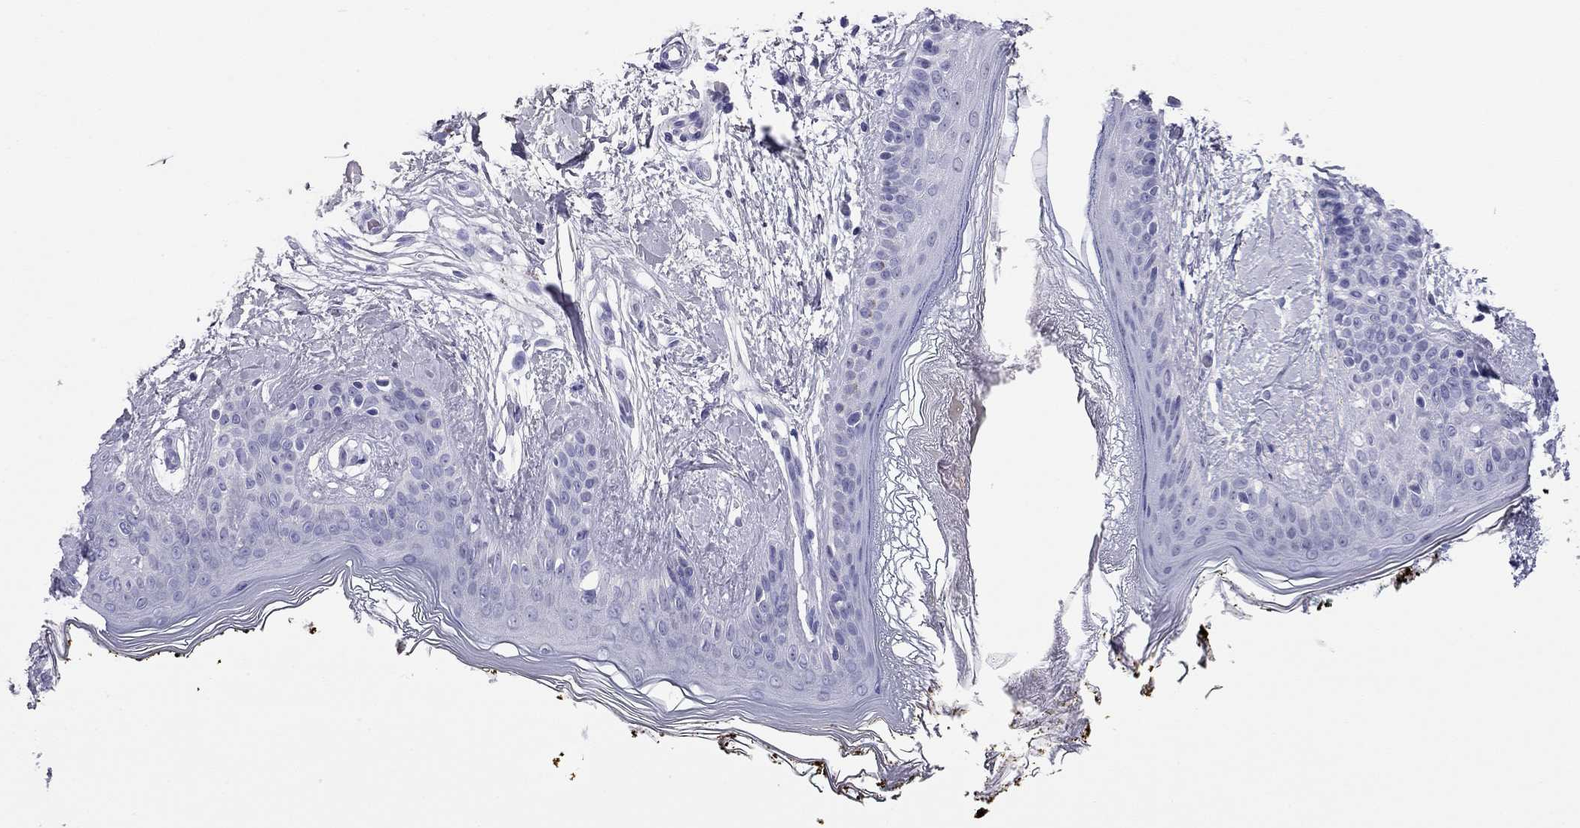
{"staining": {"intensity": "negative", "quantity": "none", "location": "none"}, "tissue": "skin", "cell_type": "Fibroblasts", "image_type": "normal", "snomed": [{"axis": "morphology", "description": "Normal tissue, NOS"}, {"axis": "topography", "description": "Skin"}], "caption": "Immunohistochemistry micrograph of unremarkable human skin stained for a protein (brown), which reveals no staining in fibroblasts. (Stains: DAB immunohistochemistry (IHC) with hematoxylin counter stain, Microscopy: brightfield microscopy at high magnification).", "gene": "ODF4", "patient": {"sex": "female", "age": 34}}